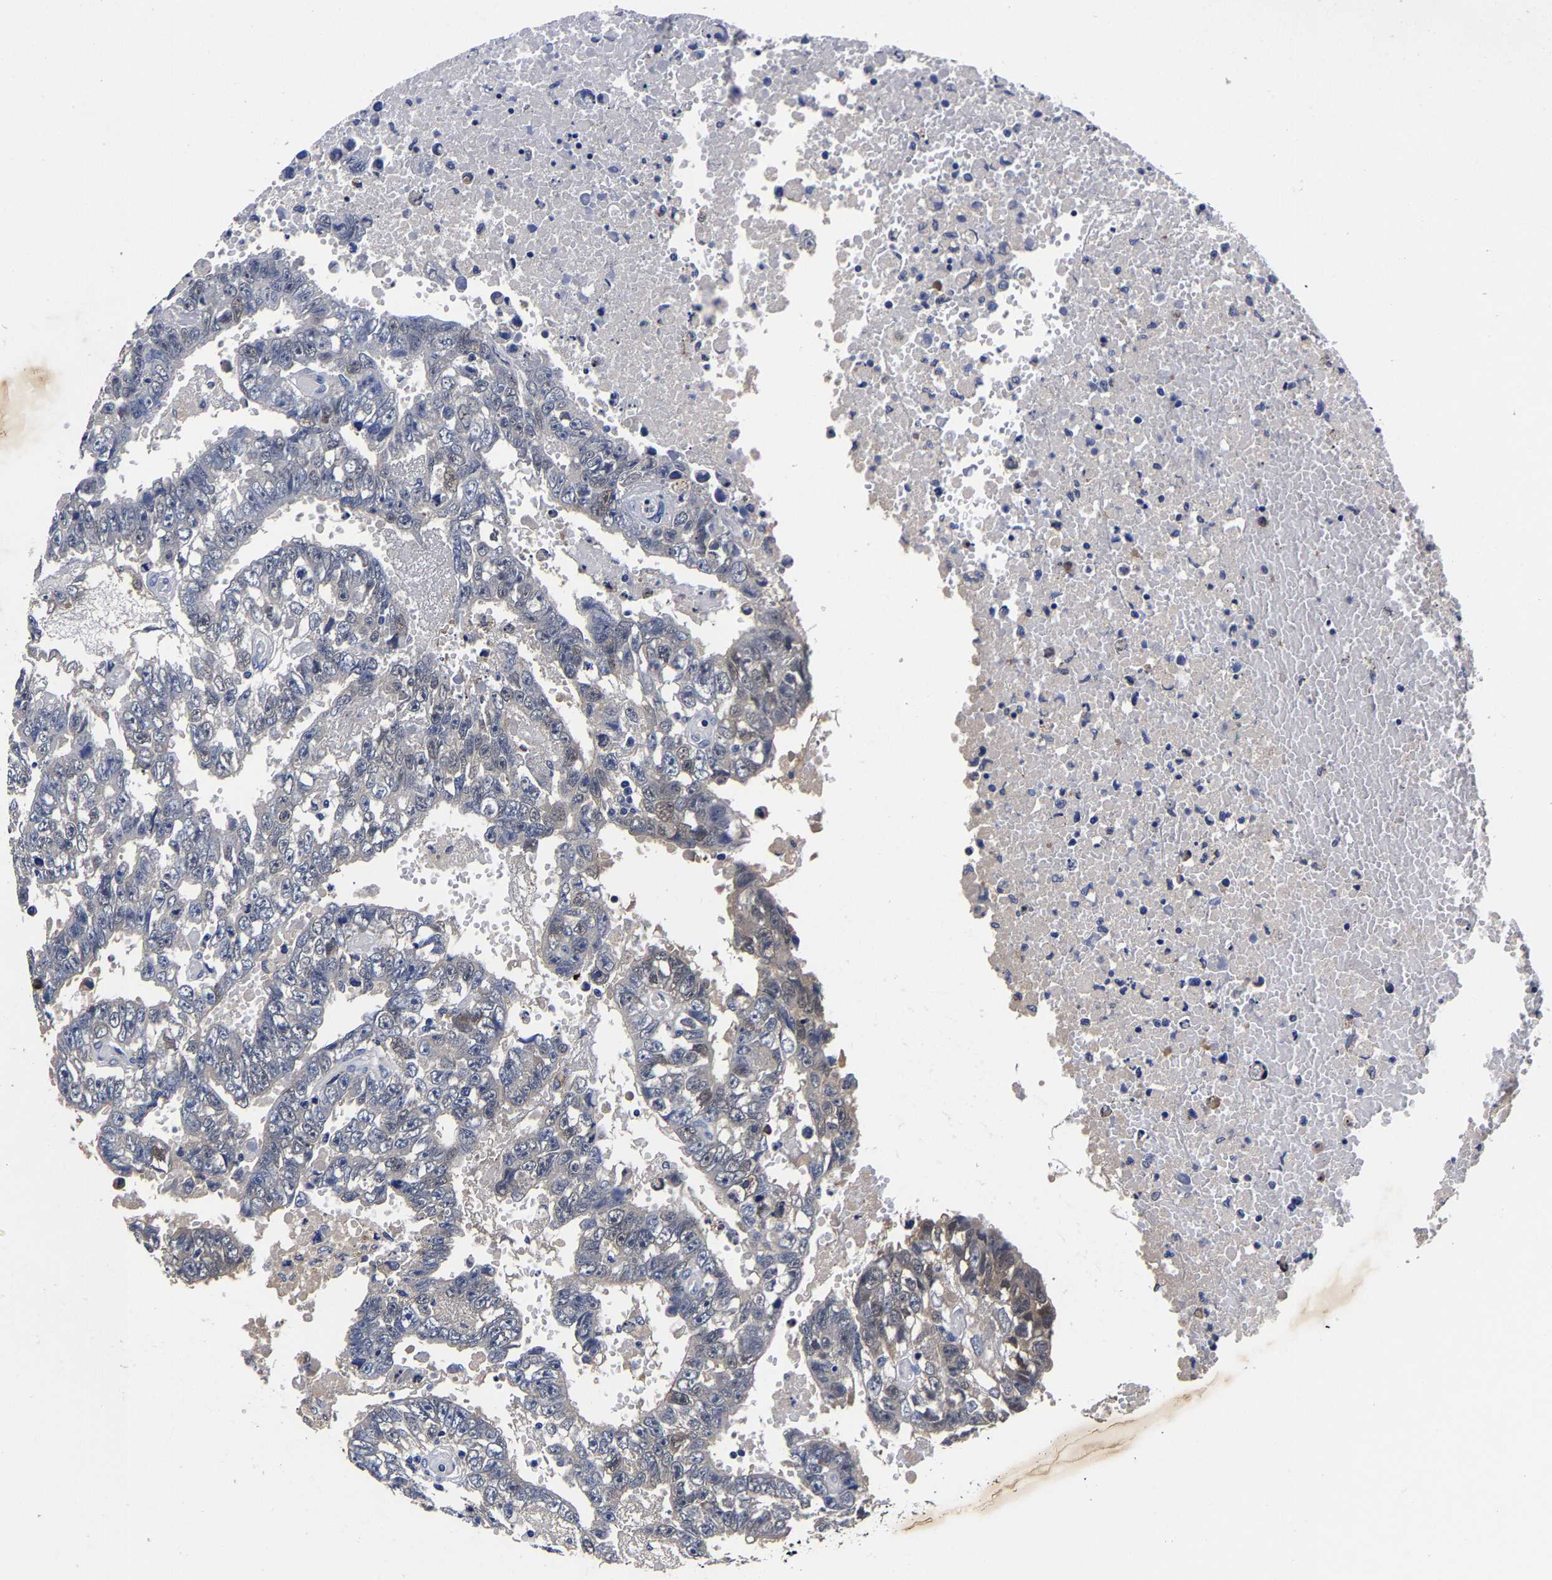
{"staining": {"intensity": "weak", "quantity": "<25%", "location": "cytoplasmic/membranous"}, "tissue": "testis cancer", "cell_type": "Tumor cells", "image_type": "cancer", "snomed": [{"axis": "morphology", "description": "Carcinoma, Embryonal, NOS"}, {"axis": "topography", "description": "Testis"}], "caption": "An immunohistochemistry (IHC) histopathology image of testis embryonal carcinoma is shown. There is no staining in tumor cells of testis embryonal carcinoma.", "gene": "PSPH", "patient": {"sex": "male", "age": 25}}